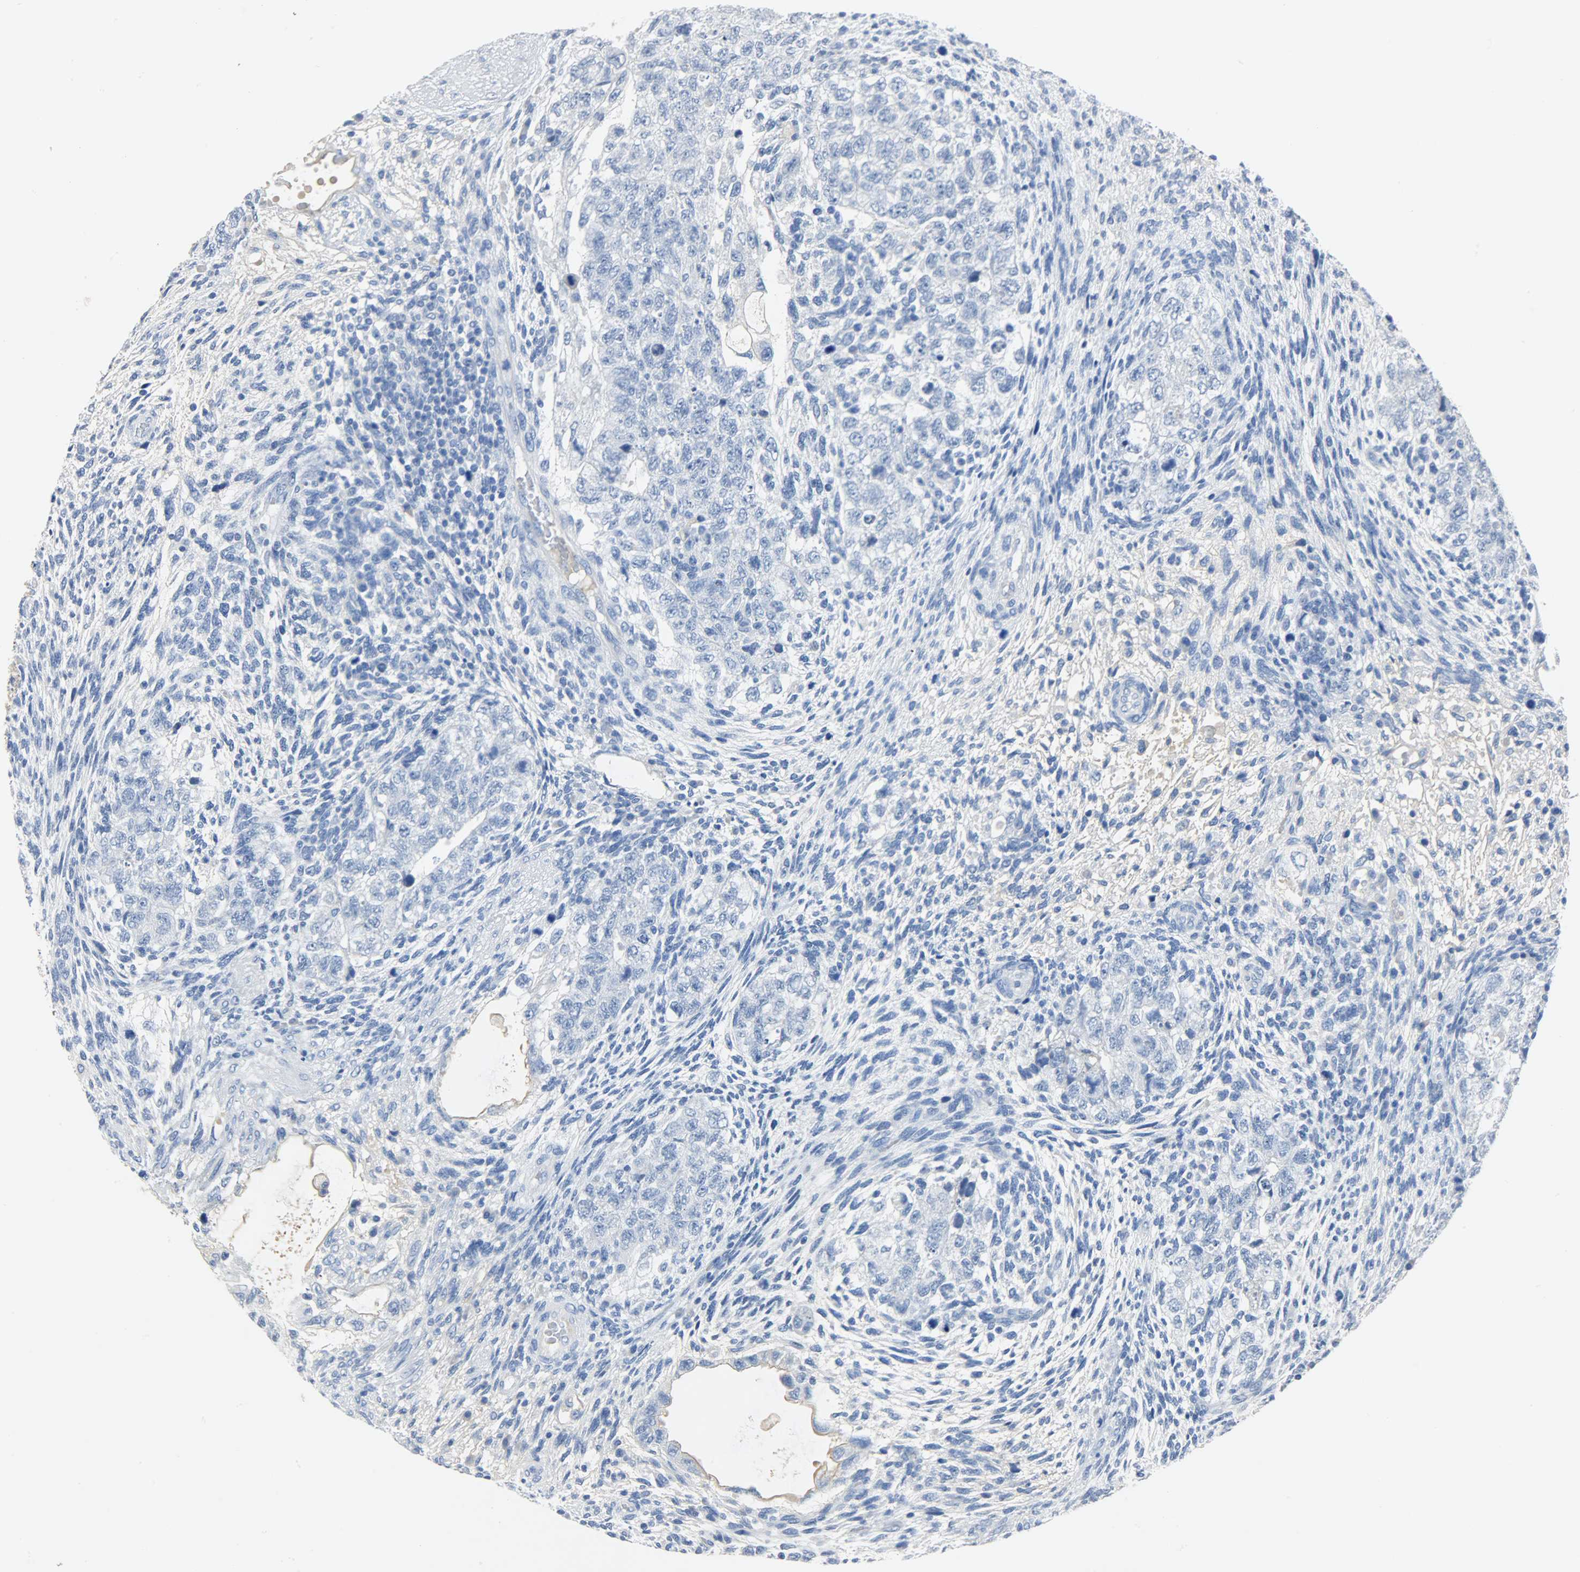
{"staining": {"intensity": "negative", "quantity": "none", "location": "none"}, "tissue": "testis cancer", "cell_type": "Tumor cells", "image_type": "cancer", "snomed": [{"axis": "morphology", "description": "Normal tissue, NOS"}, {"axis": "morphology", "description": "Carcinoma, Embryonal, NOS"}, {"axis": "topography", "description": "Testis"}], "caption": "This is a photomicrograph of immunohistochemistry staining of testis cancer, which shows no positivity in tumor cells.", "gene": "CRP", "patient": {"sex": "male", "age": 36}}